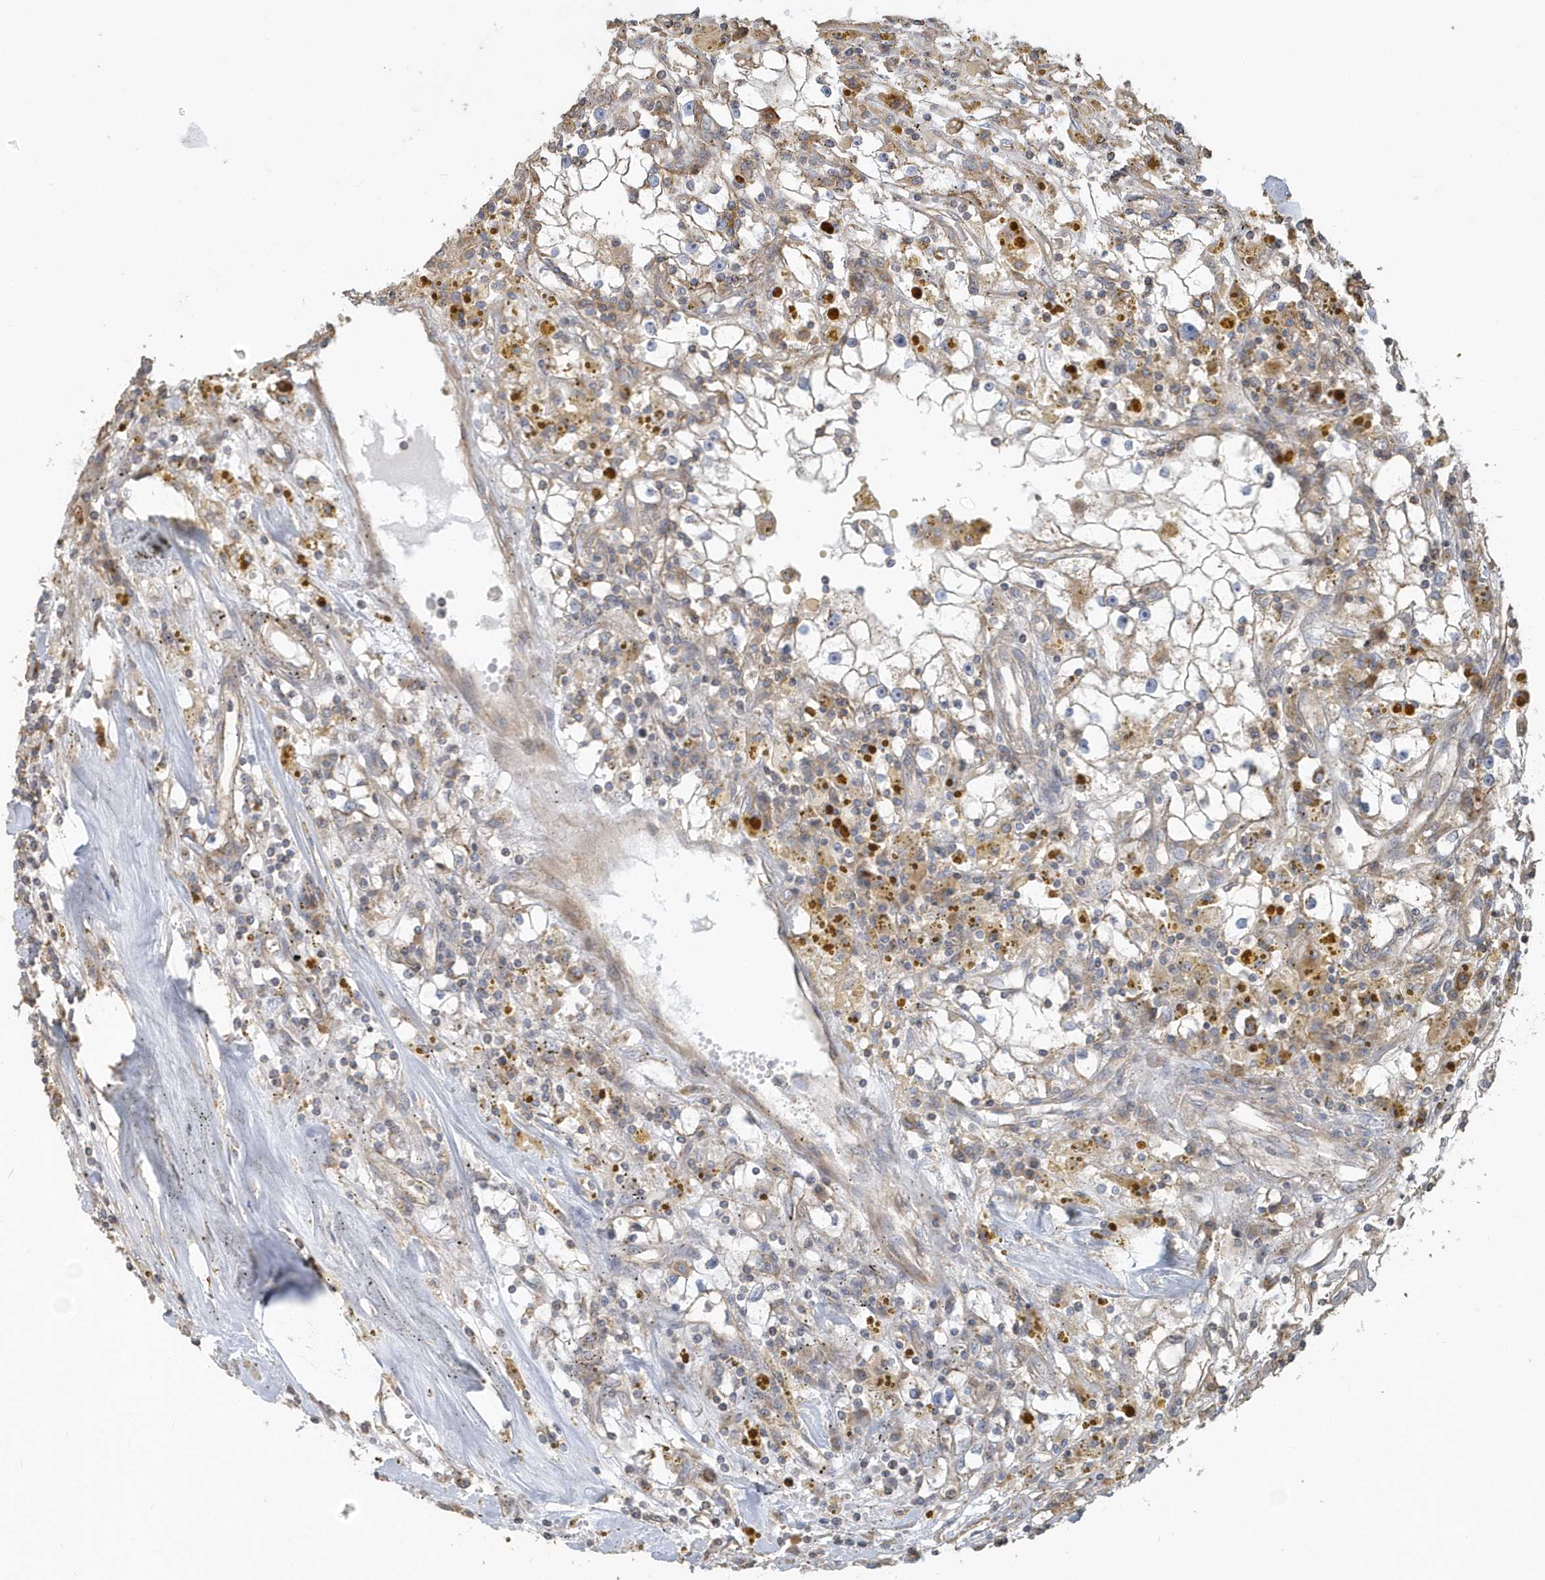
{"staining": {"intensity": "negative", "quantity": "none", "location": "none"}, "tissue": "renal cancer", "cell_type": "Tumor cells", "image_type": "cancer", "snomed": [{"axis": "morphology", "description": "Adenocarcinoma, NOS"}, {"axis": "topography", "description": "Kidney"}], "caption": "Tumor cells are negative for protein expression in human renal cancer.", "gene": "TRAIP", "patient": {"sex": "male", "age": 56}}